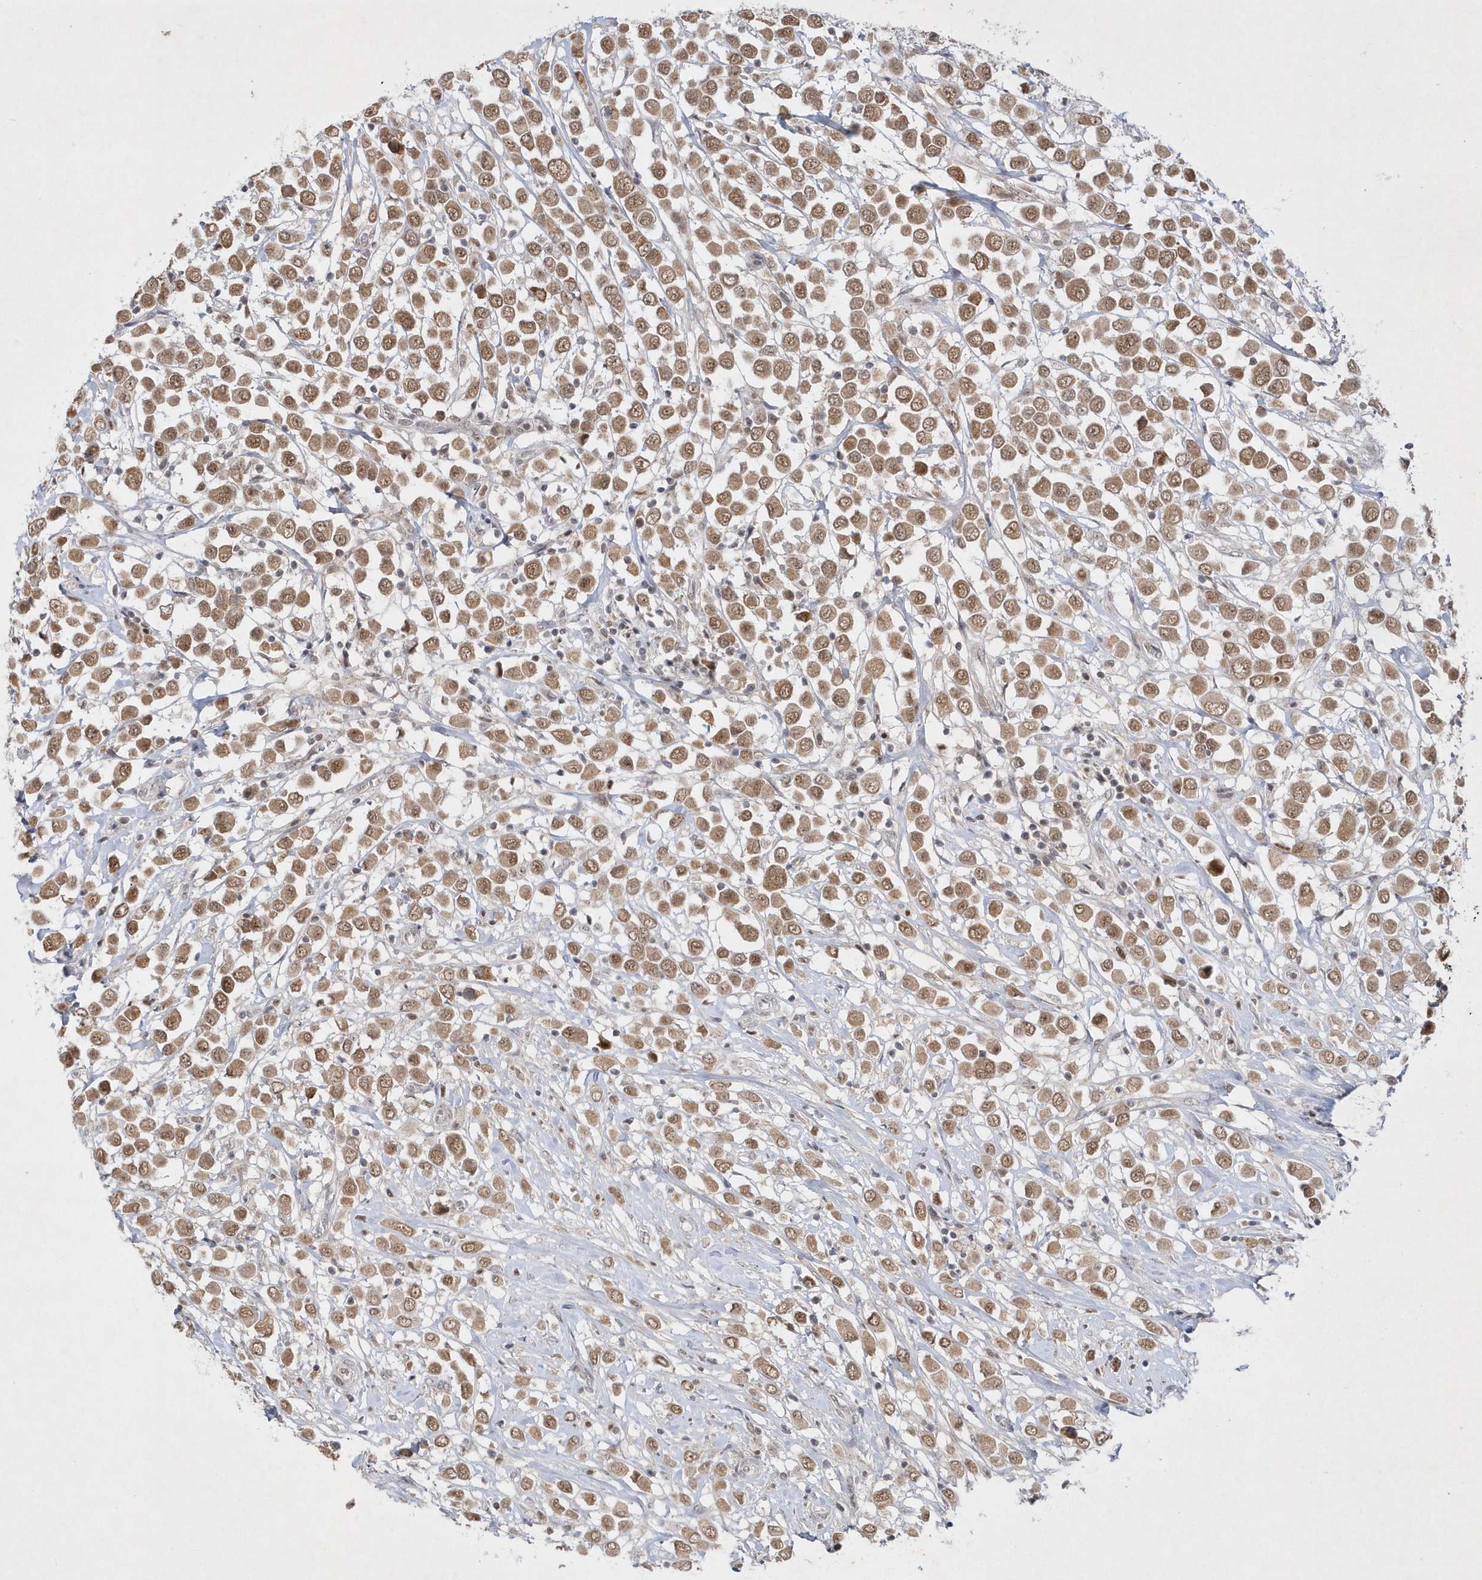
{"staining": {"intensity": "moderate", "quantity": ">75%", "location": "cytoplasmic/membranous,nuclear"}, "tissue": "breast cancer", "cell_type": "Tumor cells", "image_type": "cancer", "snomed": [{"axis": "morphology", "description": "Duct carcinoma"}, {"axis": "topography", "description": "Breast"}], "caption": "High-magnification brightfield microscopy of invasive ductal carcinoma (breast) stained with DAB (3,3'-diaminobenzidine) (brown) and counterstained with hematoxylin (blue). tumor cells exhibit moderate cytoplasmic/membranous and nuclear expression is identified in about>75% of cells.", "gene": "CPSF3", "patient": {"sex": "female", "age": 61}}